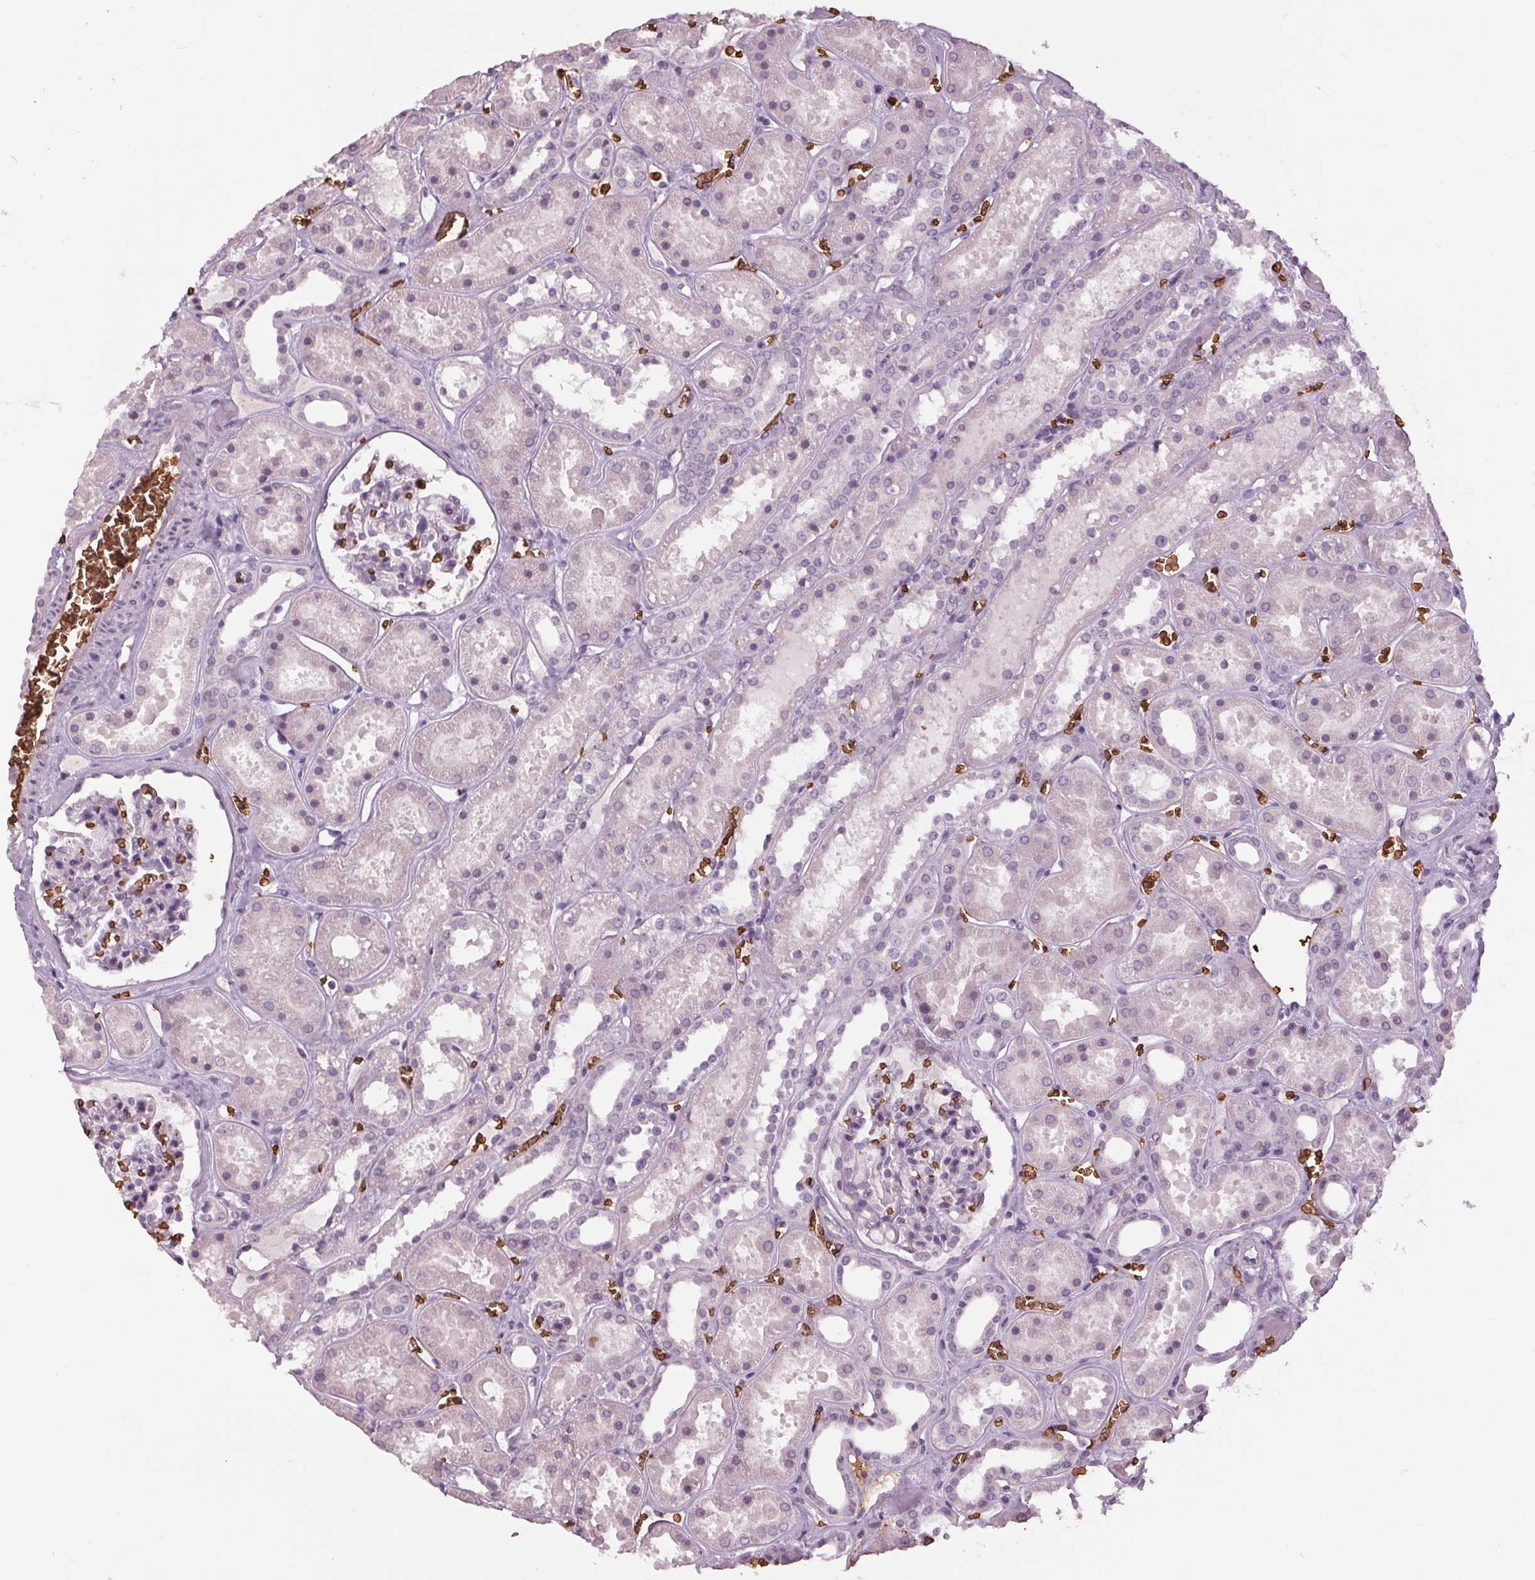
{"staining": {"intensity": "negative", "quantity": "none", "location": "none"}, "tissue": "kidney", "cell_type": "Cells in glomeruli", "image_type": "normal", "snomed": [{"axis": "morphology", "description": "Normal tissue, NOS"}, {"axis": "topography", "description": "Kidney"}], "caption": "A micrograph of kidney stained for a protein exhibits no brown staining in cells in glomeruli.", "gene": "SLC4A1", "patient": {"sex": "female", "age": 41}}